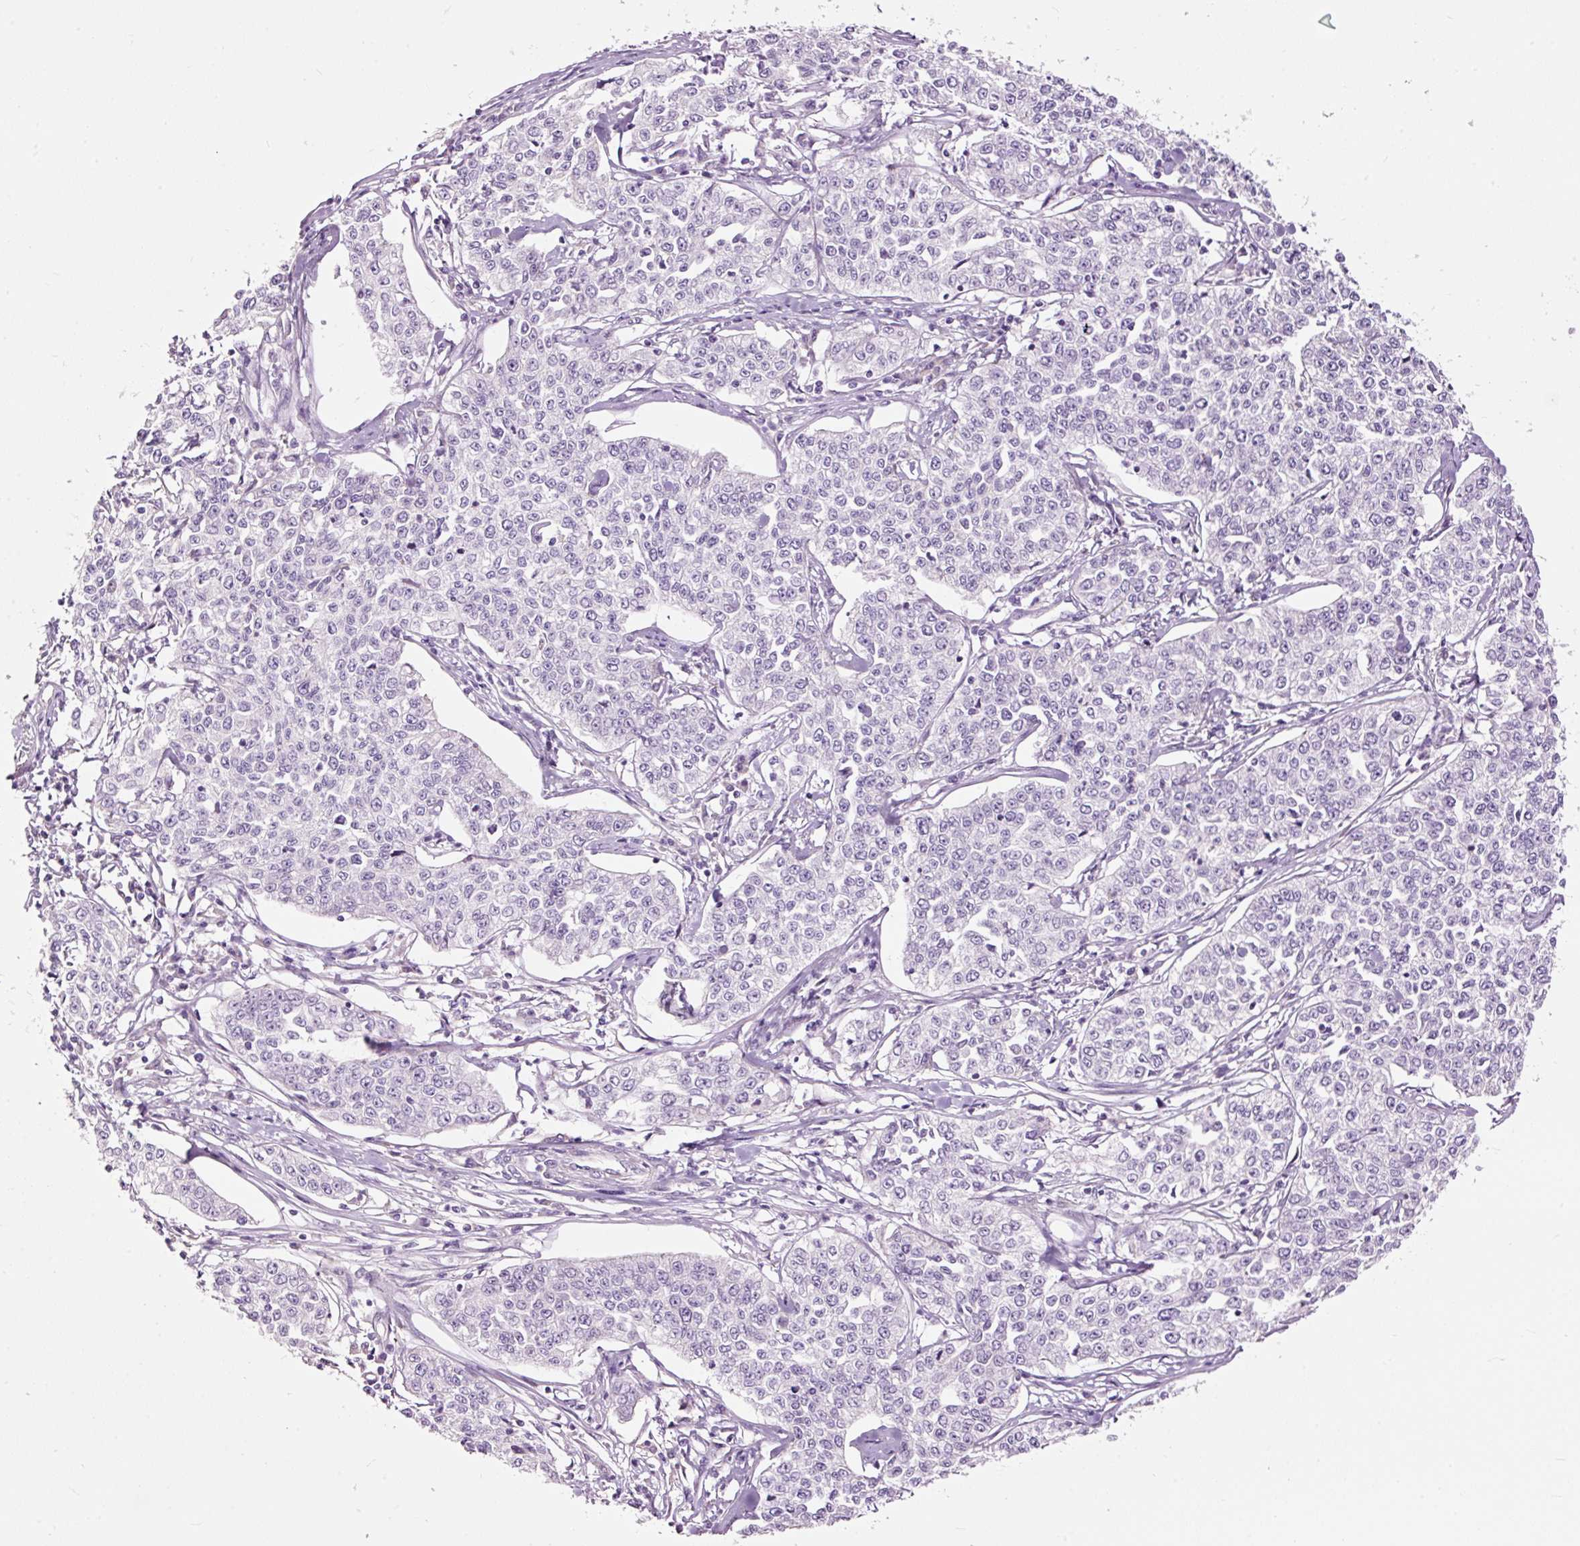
{"staining": {"intensity": "negative", "quantity": "none", "location": "none"}, "tissue": "cervical cancer", "cell_type": "Tumor cells", "image_type": "cancer", "snomed": [{"axis": "morphology", "description": "Squamous cell carcinoma, NOS"}, {"axis": "topography", "description": "Cervix"}], "caption": "This is an IHC image of squamous cell carcinoma (cervical). There is no expression in tumor cells.", "gene": "FCRL4", "patient": {"sex": "female", "age": 35}}